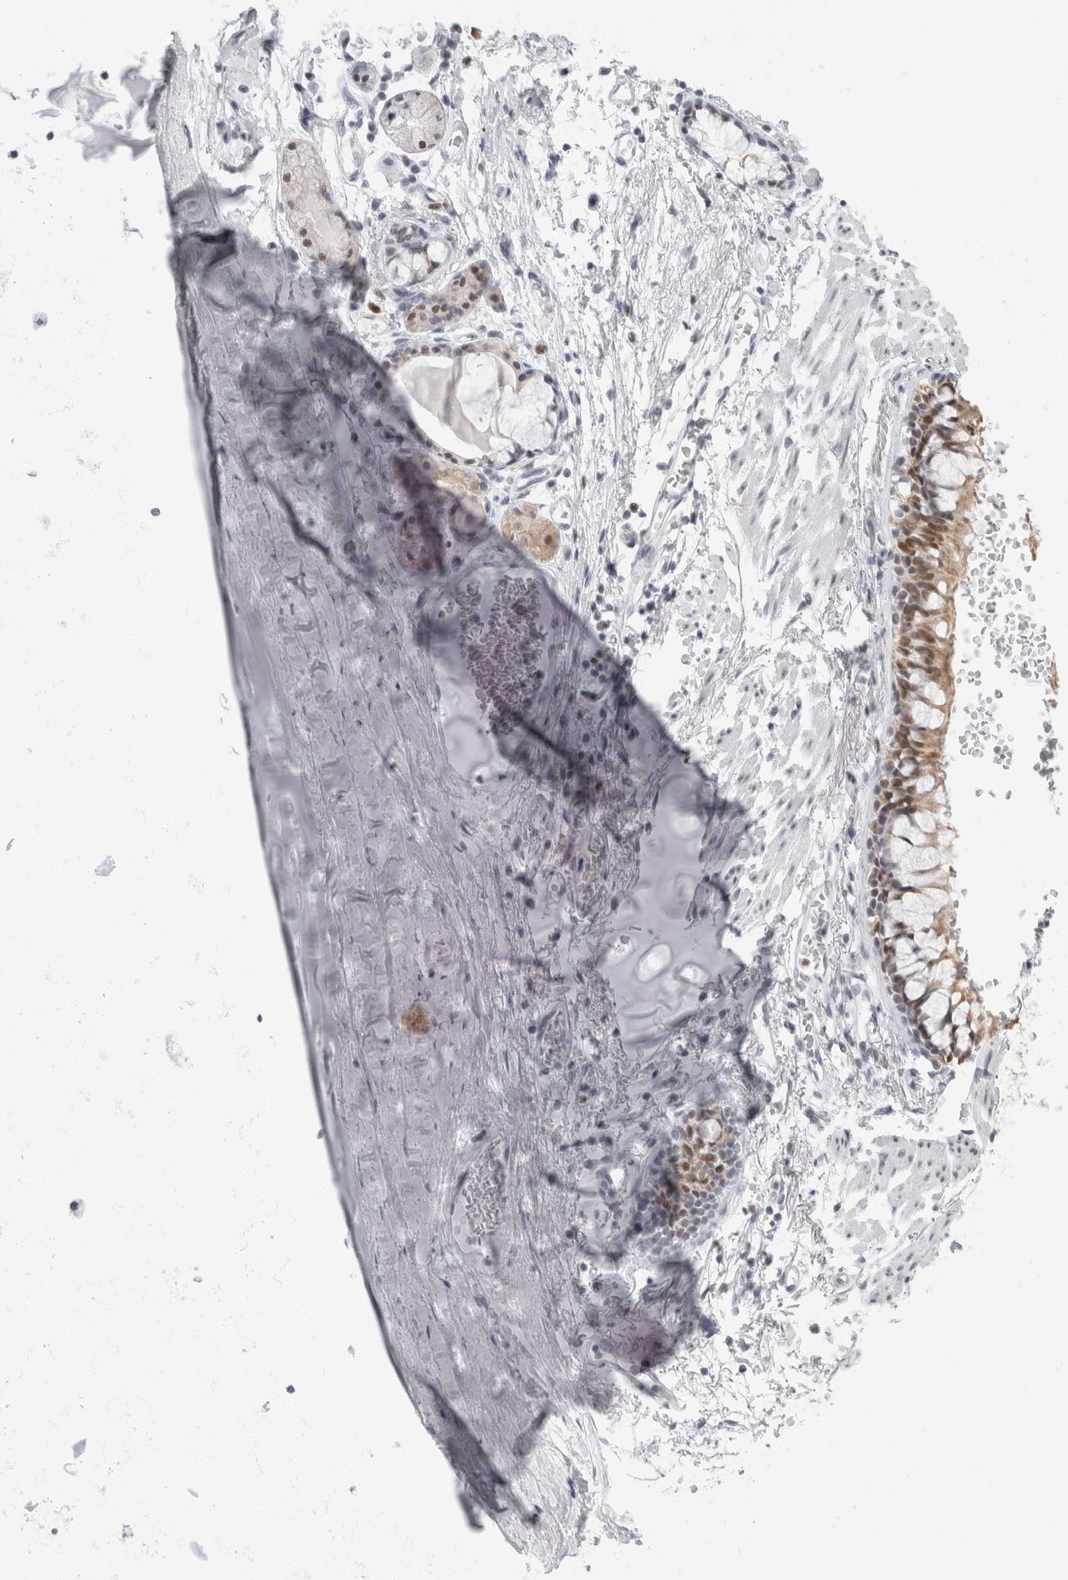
{"staining": {"intensity": "negative", "quantity": "none", "location": "none"}, "tissue": "adipose tissue", "cell_type": "Adipocytes", "image_type": "normal", "snomed": [{"axis": "morphology", "description": "Normal tissue, NOS"}, {"axis": "topography", "description": "Cartilage tissue"}, {"axis": "topography", "description": "Bronchus"}], "caption": "Immunohistochemistry of normal adipose tissue shows no staining in adipocytes.", "gene": "SMARCC1", "patient": {"sex": "female", "age": 73}}